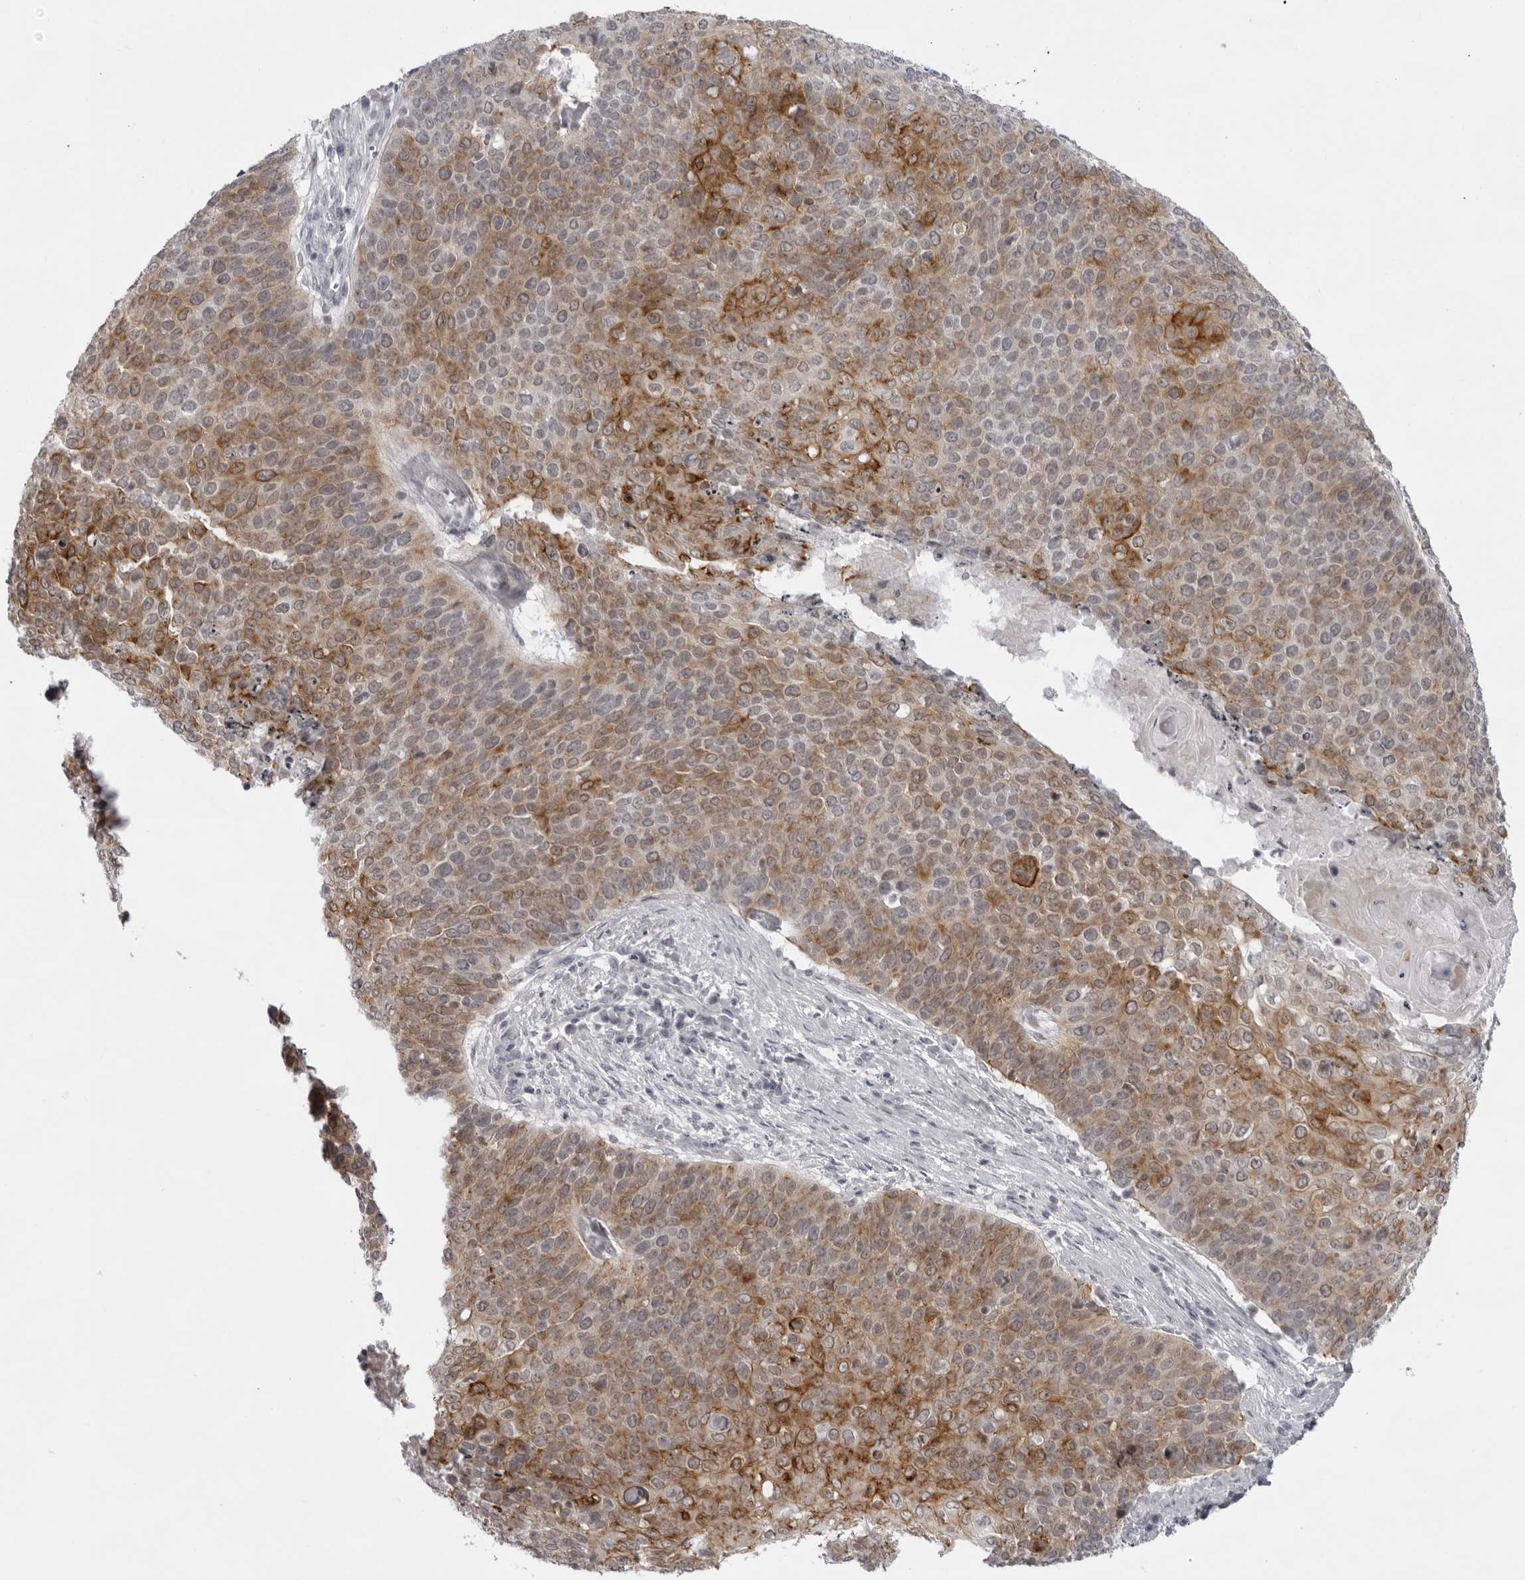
{"staining": {"intensity": "moderate", "quantity": ">75%", "location": "cytoplasmic/membranous"}, "tissue": "cervical cancer", "cell_type": "Tumor cells", "image_type": "cancer", "snomed": [{"axis": "morphology", "description": "Squamous cell carcinoma, NOS"}, {"axis": "topography", "description": "Cervix"}], "caption": "Immunohistochemistry (IHC) of human cervical squamous cell carcinoma displays medium levels of moderate cytoplasmic/membranous expression in about >75% of tumor cells.", "gene": "NUDT18", "patient": {"sex": "female", "age": 39}}